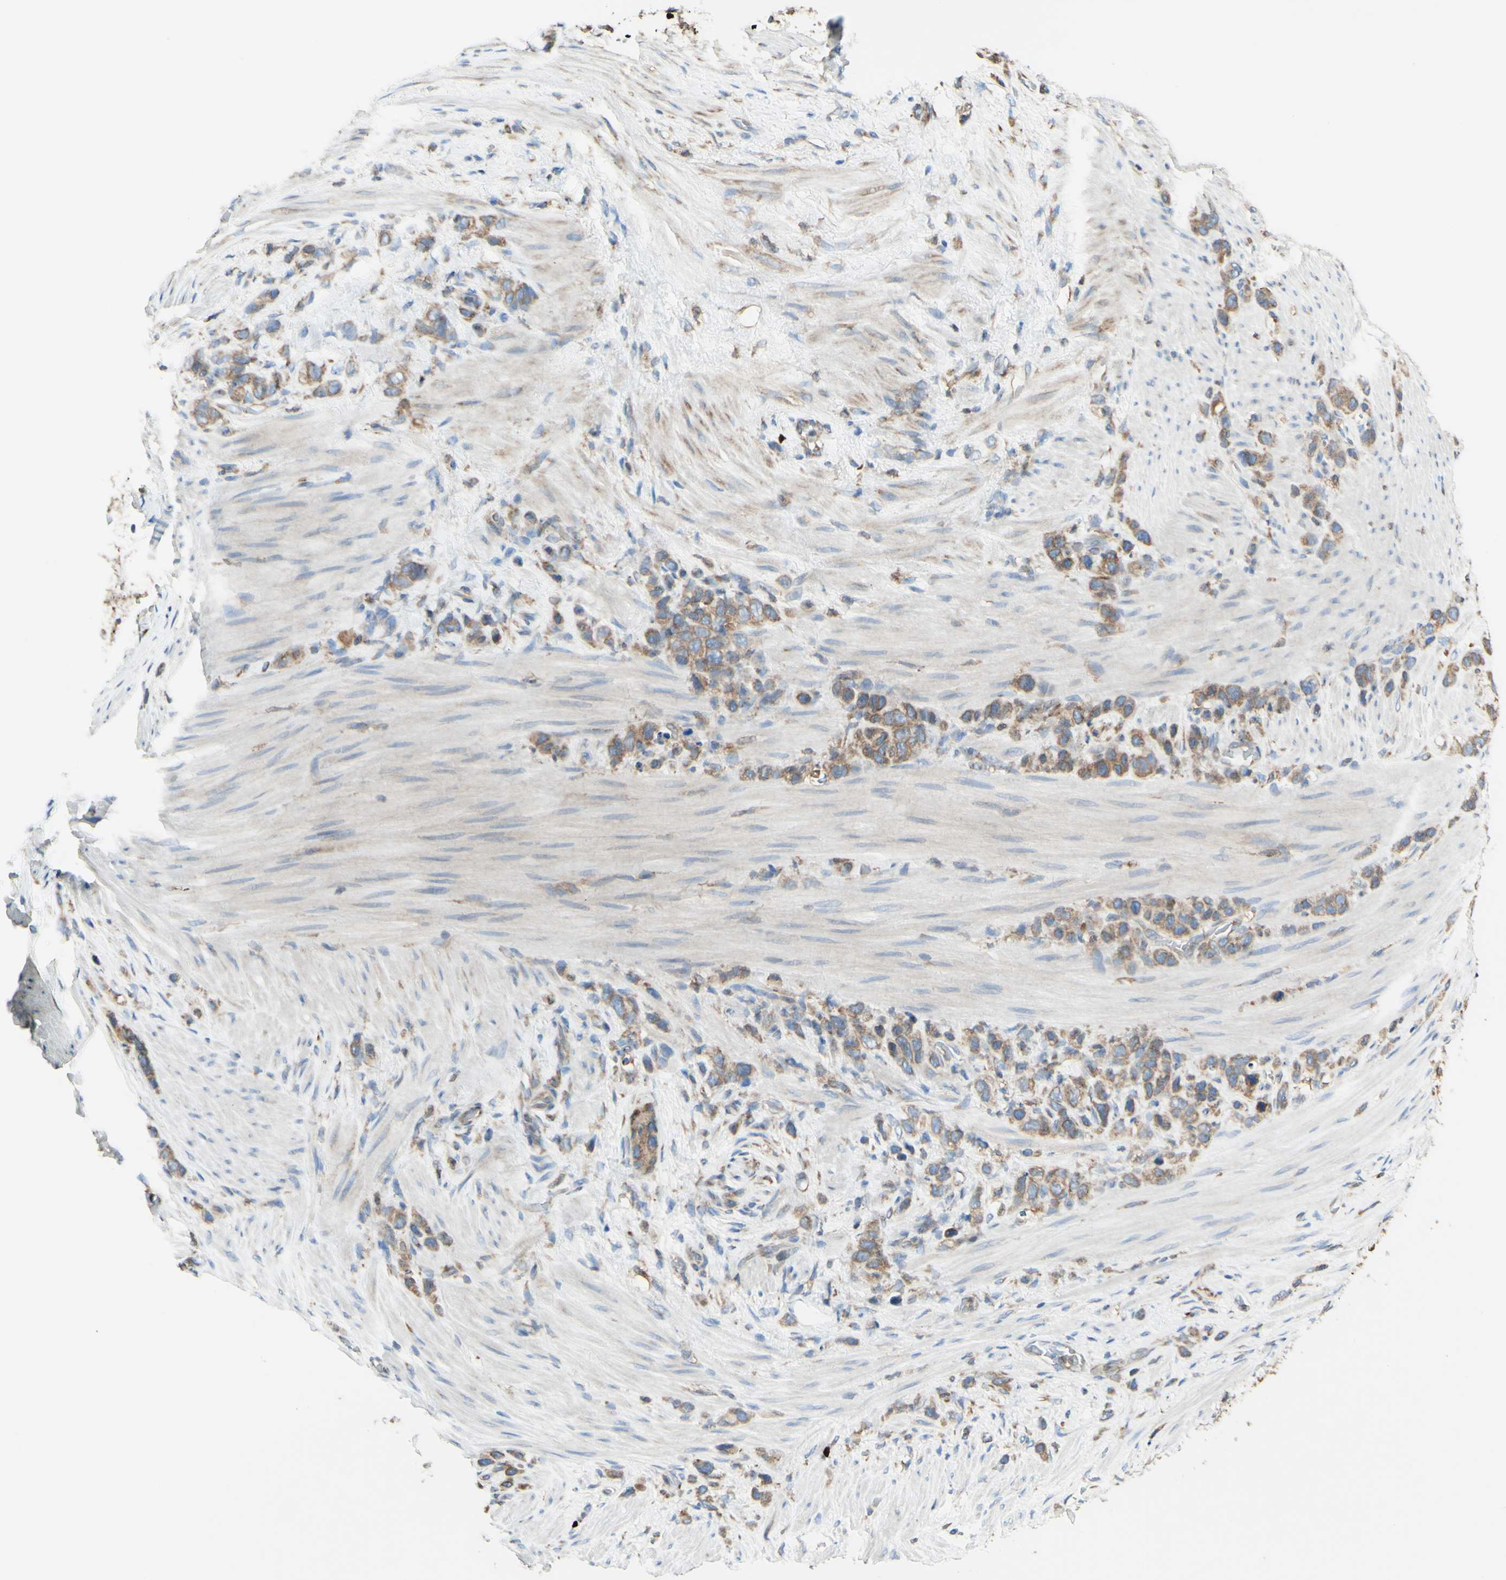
{"staining": {"intensity": "moderate", "quantity": ">75%", "location": "cytoplasmic/membranous"}, "tissue": "stomach cancer", "cell_type": "Tumor cells", "image_type": "cancer", "snomed": [{"axis": "morphology", "description": "Adenocarcinoma, NOS"}, {"axis": "morphology", "description": "Adenocarcinoma, High grade"}, {"axis": "topography", "description": "Stomach, upper"}, {"axis": "topography", "description": "Stomach, lower"}], "caption": "Brown immunohistochemical staining in stomach cancer shows moderate cytoplasmic/membranous staining in approximately >75% of tumor cells.", "gene": "DNAJB11", "patient": {"sex": "female", "age": 65}}